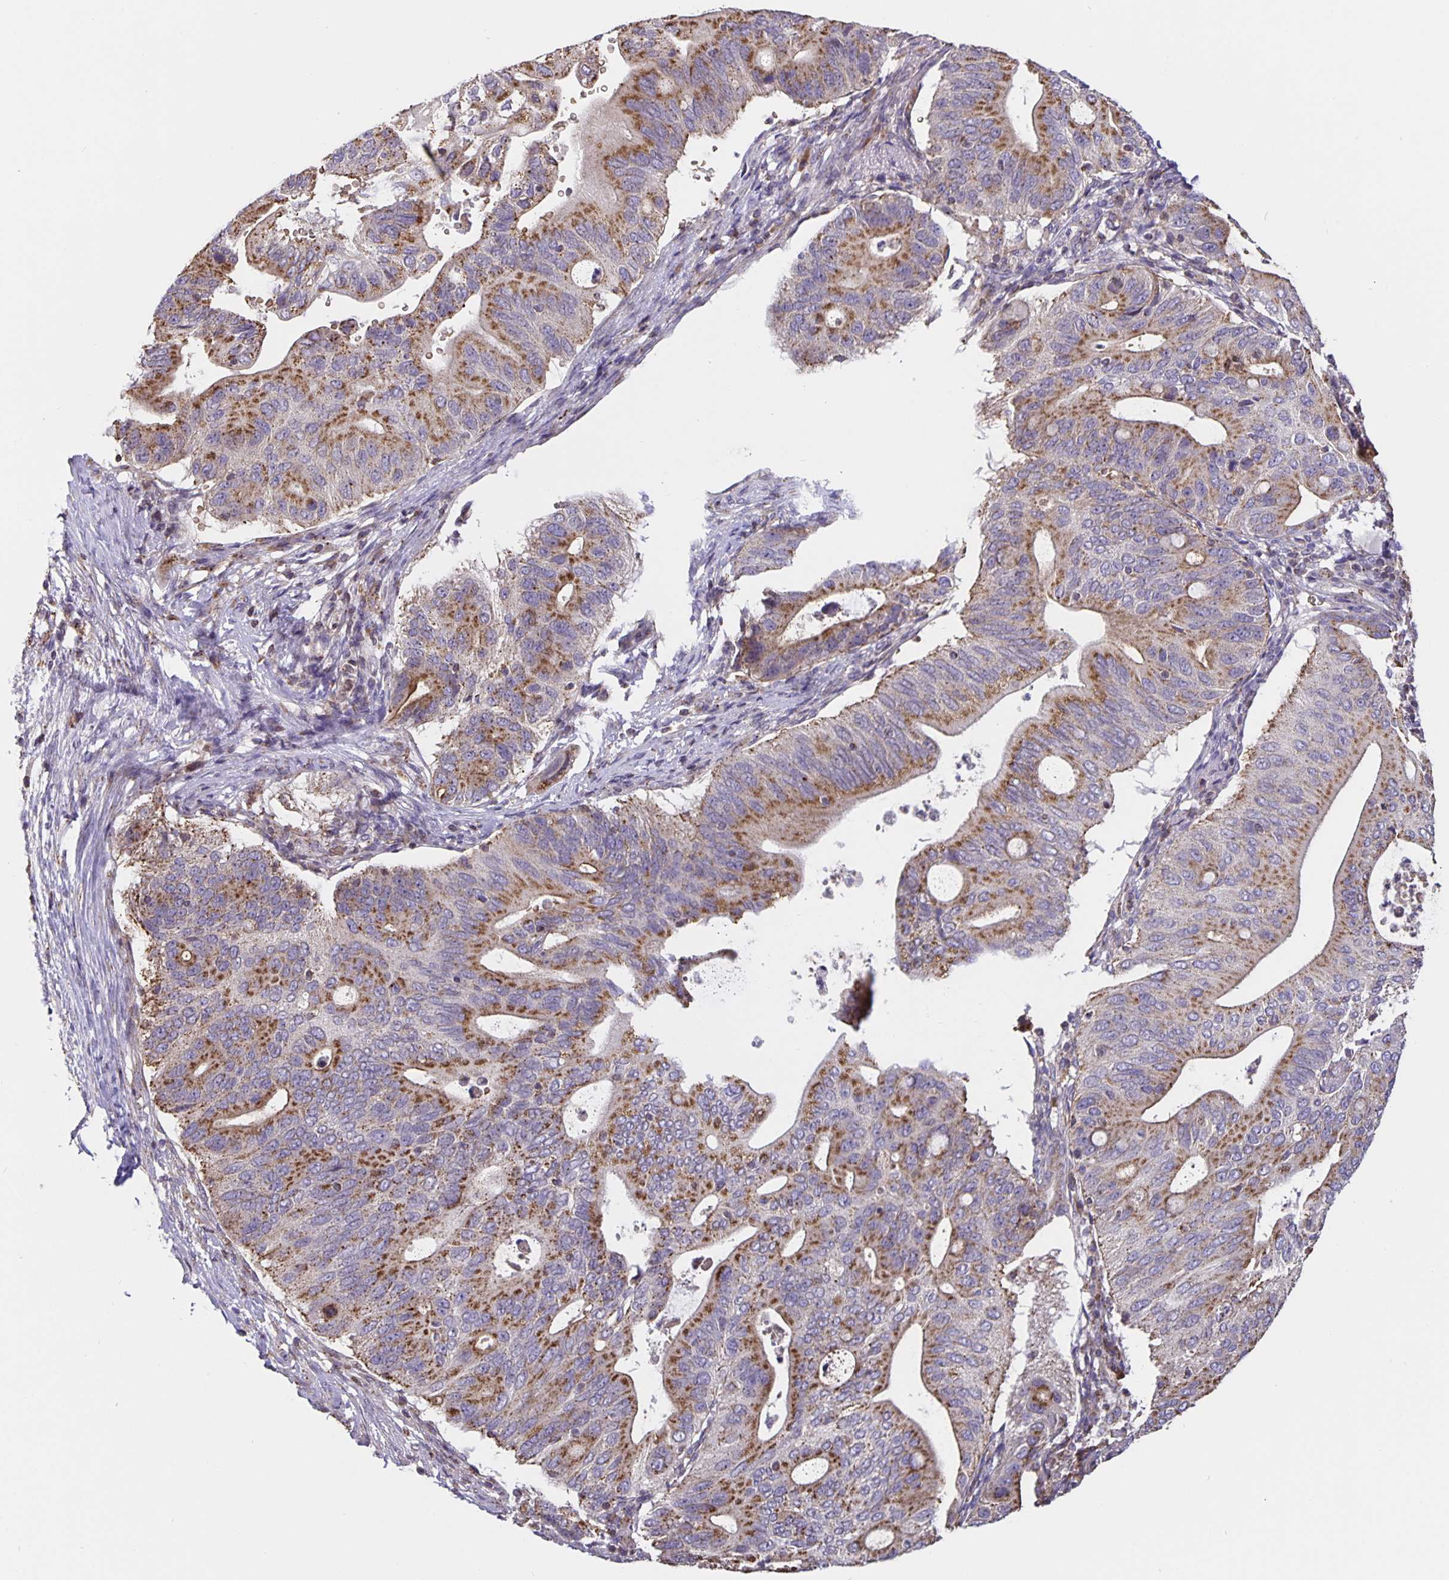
{"staining": {"intensity": "moderate", "quantity": ">75%", "location": "cytoplasmic/membranous"}, "tissue": "pancreatic cancer", "cell_type": "Tumor cells", "image_type": "cancer", "snomed": [{"axis": "morphology", "description": "Adenocarcinoma, NOS"}, {"axis": "topography", "description": "Pancreas"}], "caption": "Protein expression analysis of pancreatic adenocarcinoma demonstrates moderate cytoplasmic/membranous expression in approximately >75% of tumor cells.", "gene": "TMEM71", "patient": {"sex": "female", "age": 72}}